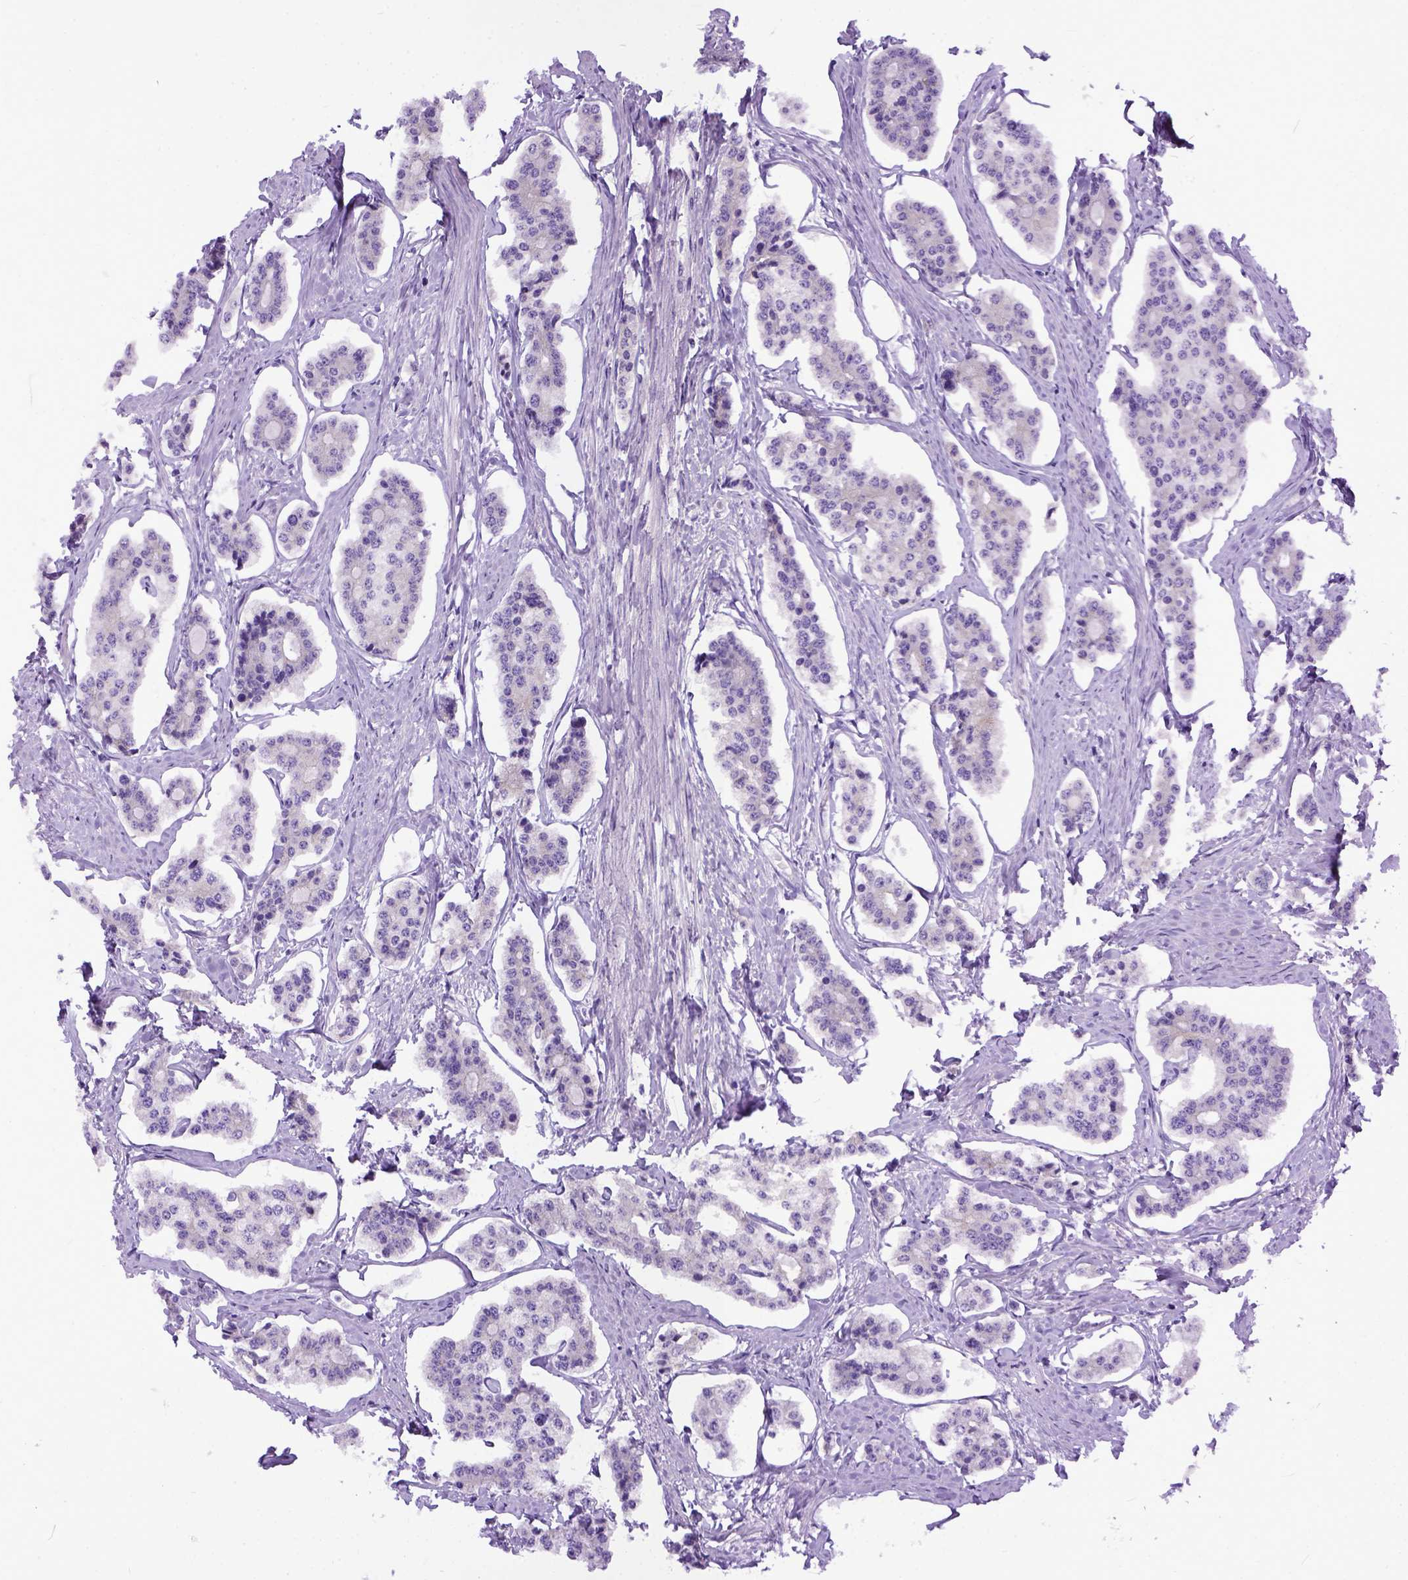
{"staining": {"intensity": "negative", "quantity": "none", "location": "none"}, "tissue": "carcinoid", "cell_type": "Tumor cells", "image_type": "cancer", "snomed": [{"axis": "morphology", "description": "Carcinoid, malignant, NOS"}, {"axis": "topography", "description": "Small intestine"}], "caption": "A histopathology image of human carcinoid is negative for staining in tumor cells. (DAB (3,3'-diaminobenzidine) immunohistochemistry (IHC) with hematoxylin counter stain).", "gene": "PPL", "patient": {"sex": "female", "age": 65}}